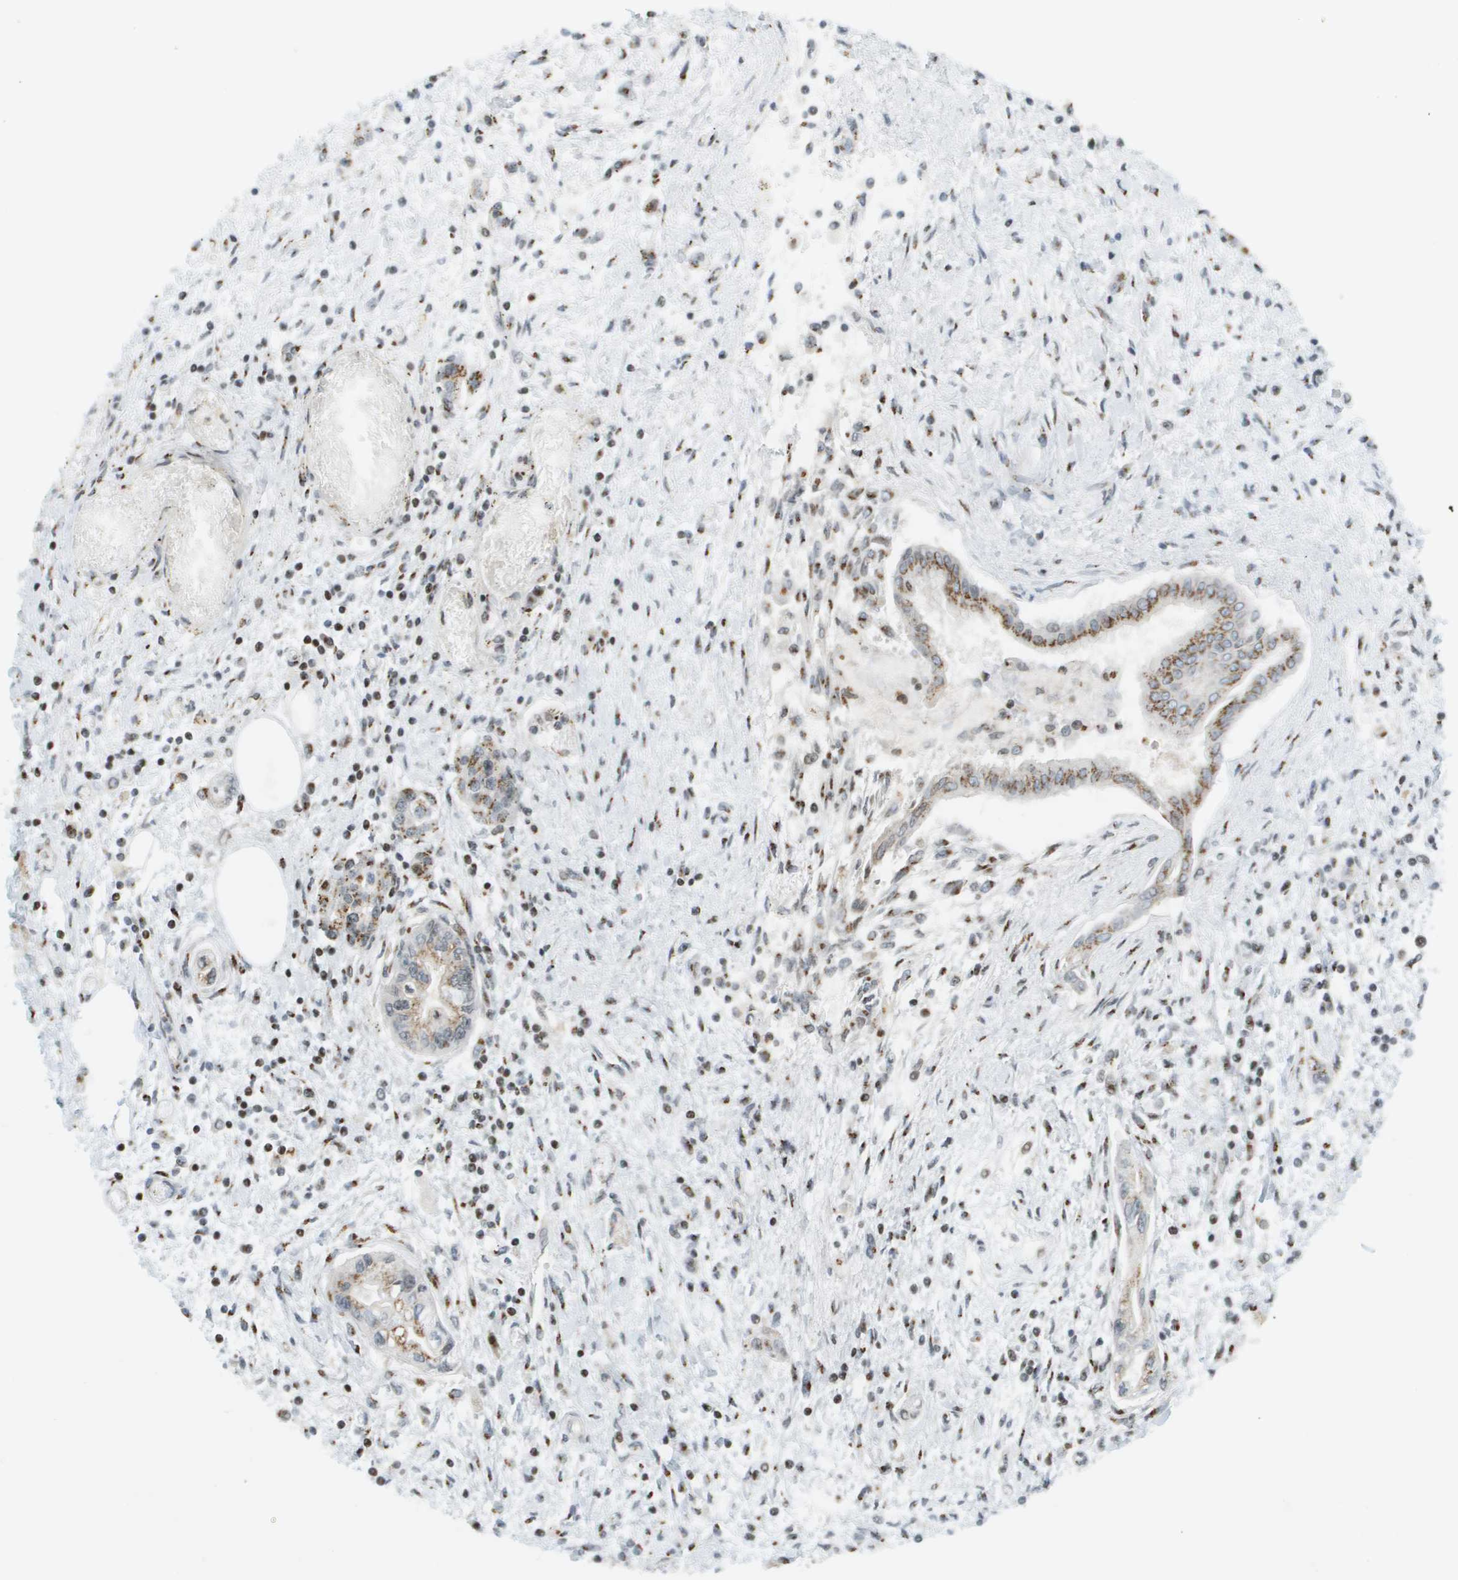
{"staining": {"intensity": "moderate", "quantity": ">75%", "location": "cytoplasmic/membranous"}, "tissue": "pancreatic cancer", "cell_type": "Tumor cells", "image_type": "cancer", "snomed": [{"axis": "morphology", "description": "Adenocarcinoma, NOS"}, {"axis": "topography", "description": "Pancreas"}], "caption": "Pancreatic cancer (adenocarcinoma) stained for a protein reveals moderate cytoplasmic/membranous positivity in tumor cells. Immunohistochemistry (ihc) stains the protein in brown and the nuclei are stained blue.", "gene": "EVC", "patient": {"sex": "male", "age": 56}}